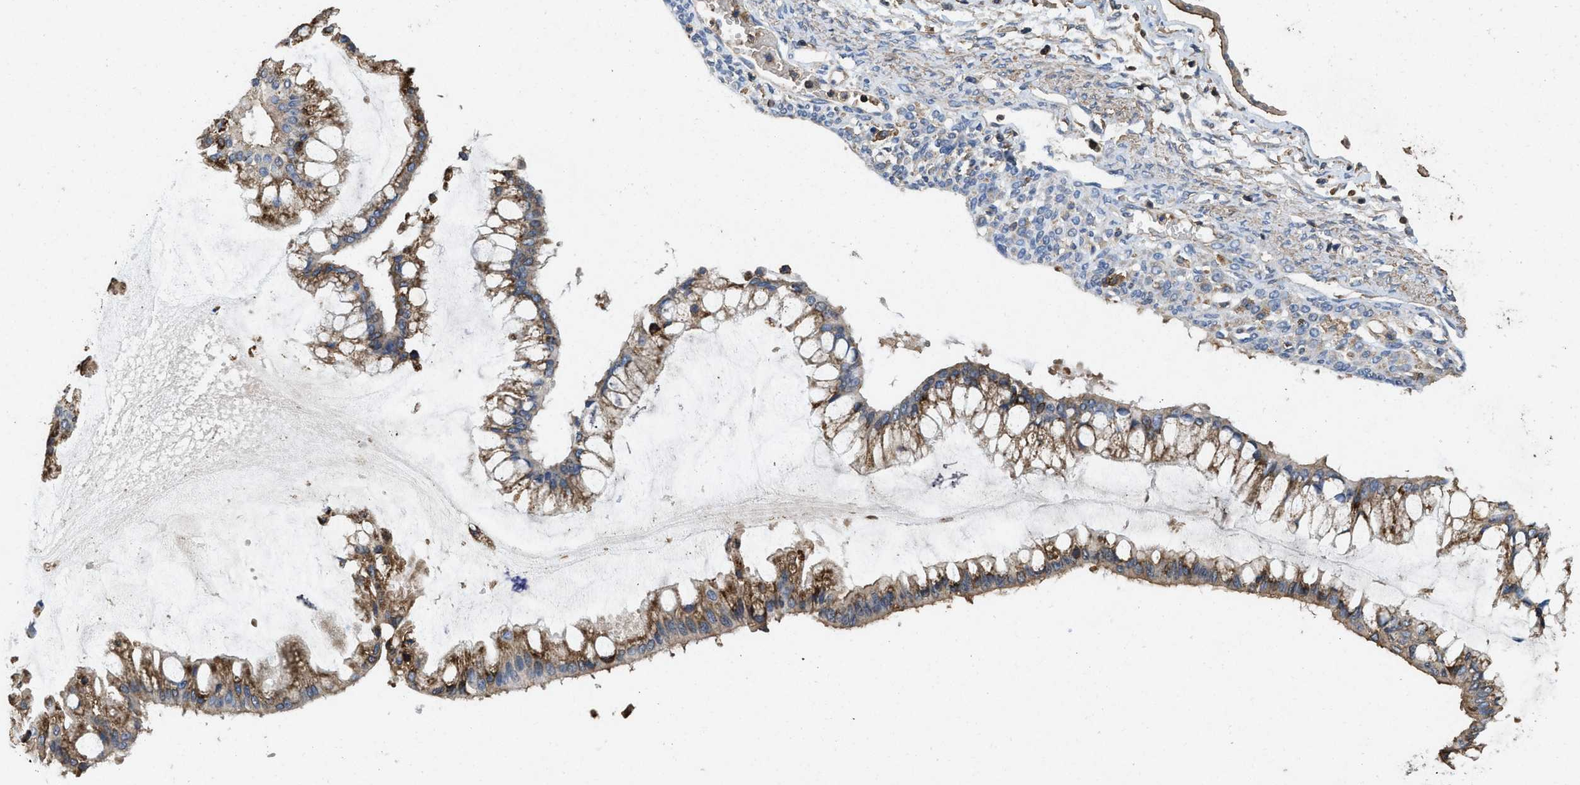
{"staining": {"intensity": "moderate", "quantity": ">75%", "location": "cytoplasmic/membranous"}, "tissue": "ovarian cancer", "cell_type": "Tumor cells", "image_type": "cancer", "snomed": [{"axis": "morphology", "description": "Cystadenocarcinoma, mucinous, NOS"}, {"axis": "topography", "description": "Ovary"}], "caption": "A histopathology image of human ovarian mucinous cystadenocarcinoma stained for a protein shows moderate cytoplasmic/membranous brown staining in tumor cells.", "gene": "LINGO2", "patient": {"sex": "female", "age": 73}}